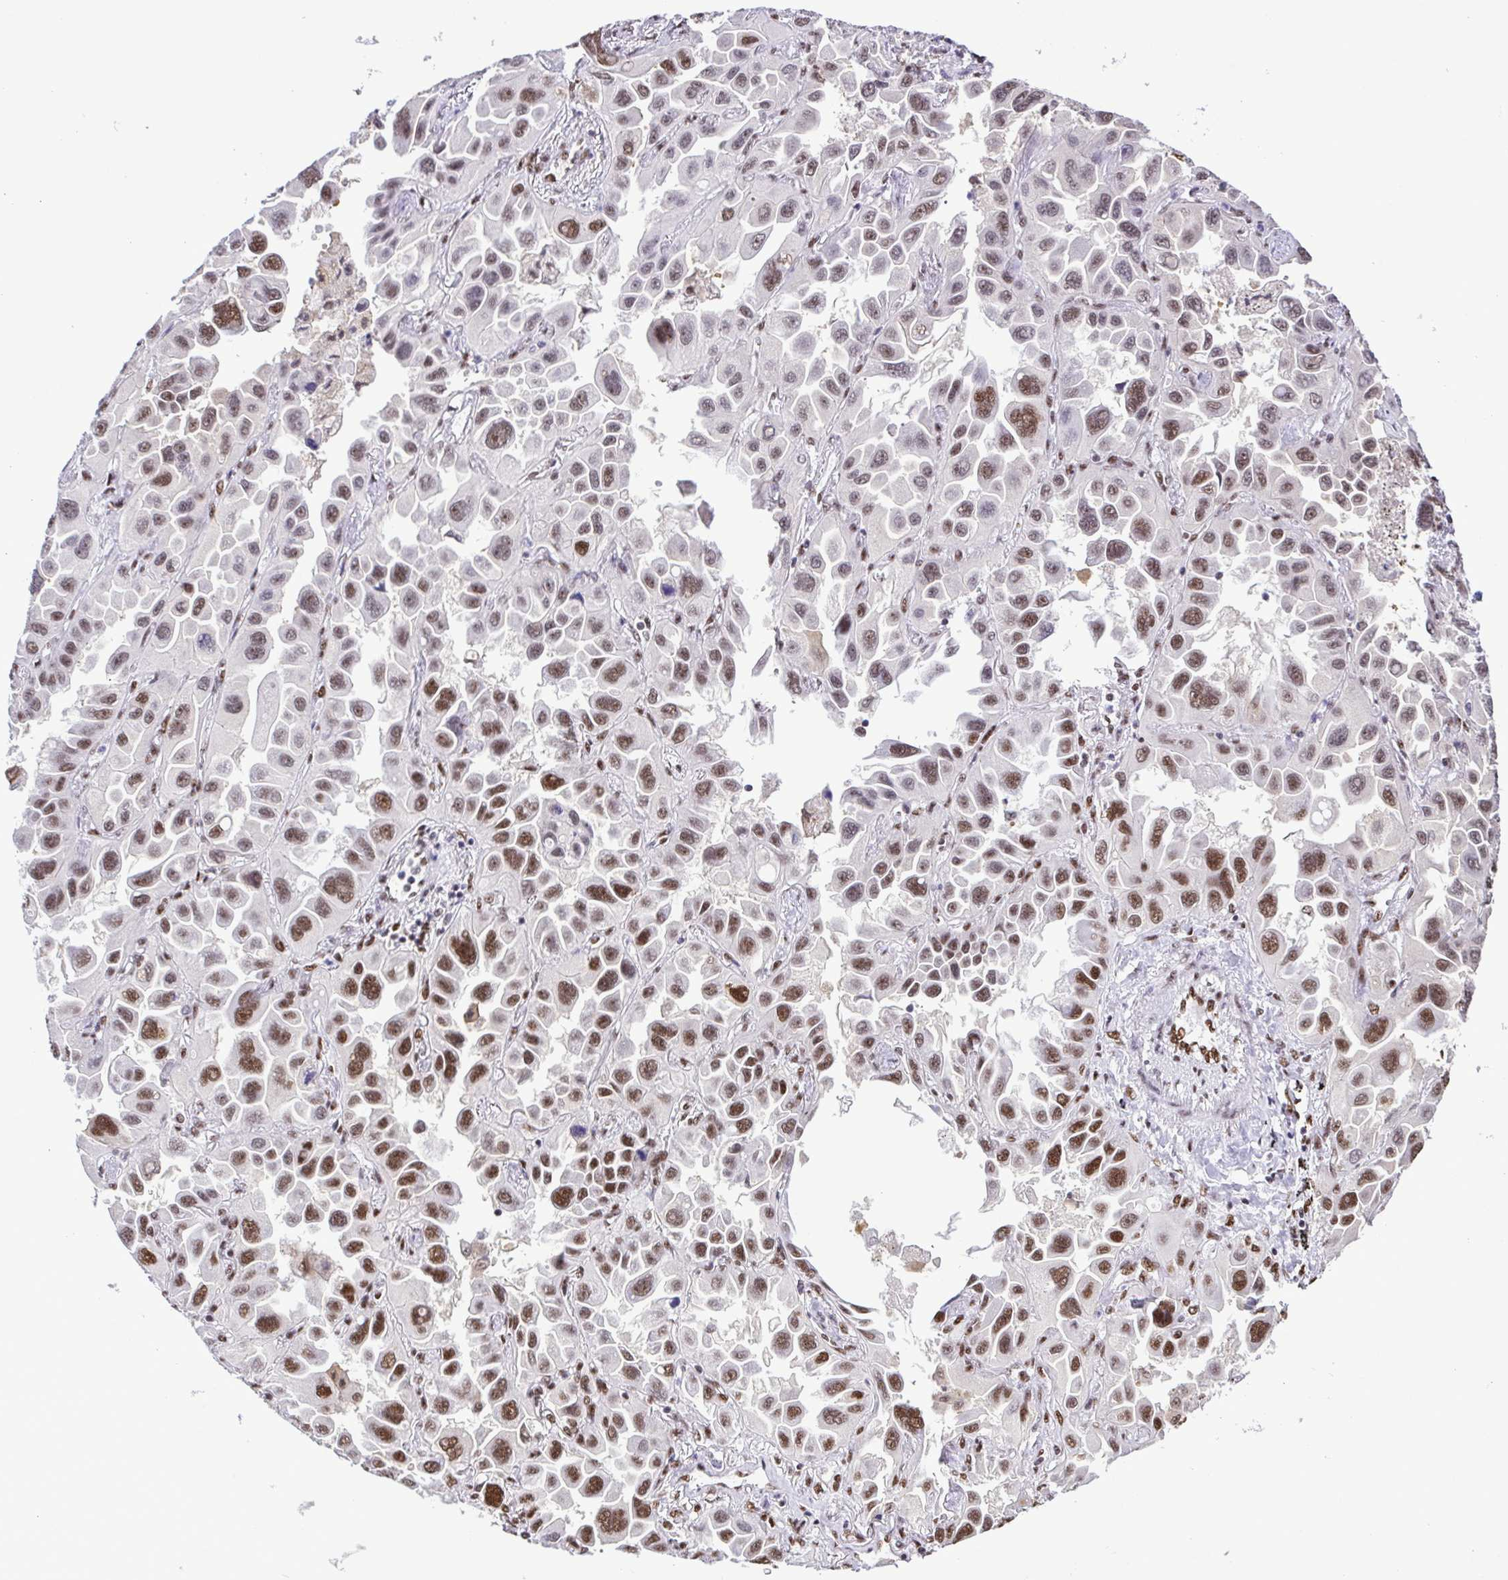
{"staining": {"intensity": "moderate", "quantity": ">75%", "location": "nuclear"}, "tissue": "lung cancer", "cell_type": "Tumor cells", "image_type": "cancer", "snomed": [{"axis": "morphology", "description": "Adenocarcinoma, NOS"}, {"axis": "topography", "description": "Lung"}], "caption": "IHC (DAB (3,3'-diaminobenzidine)) staining of lung adenocarcinoma reveals moderate nuclear protein positivity in approximately >75% of tumor cells. Immunohistochemistry (ihc) stains the protein in brown and the nuclei are stained blue.", "gene": "TRIM28", "patient": {"sex": "male", "age": 64}}